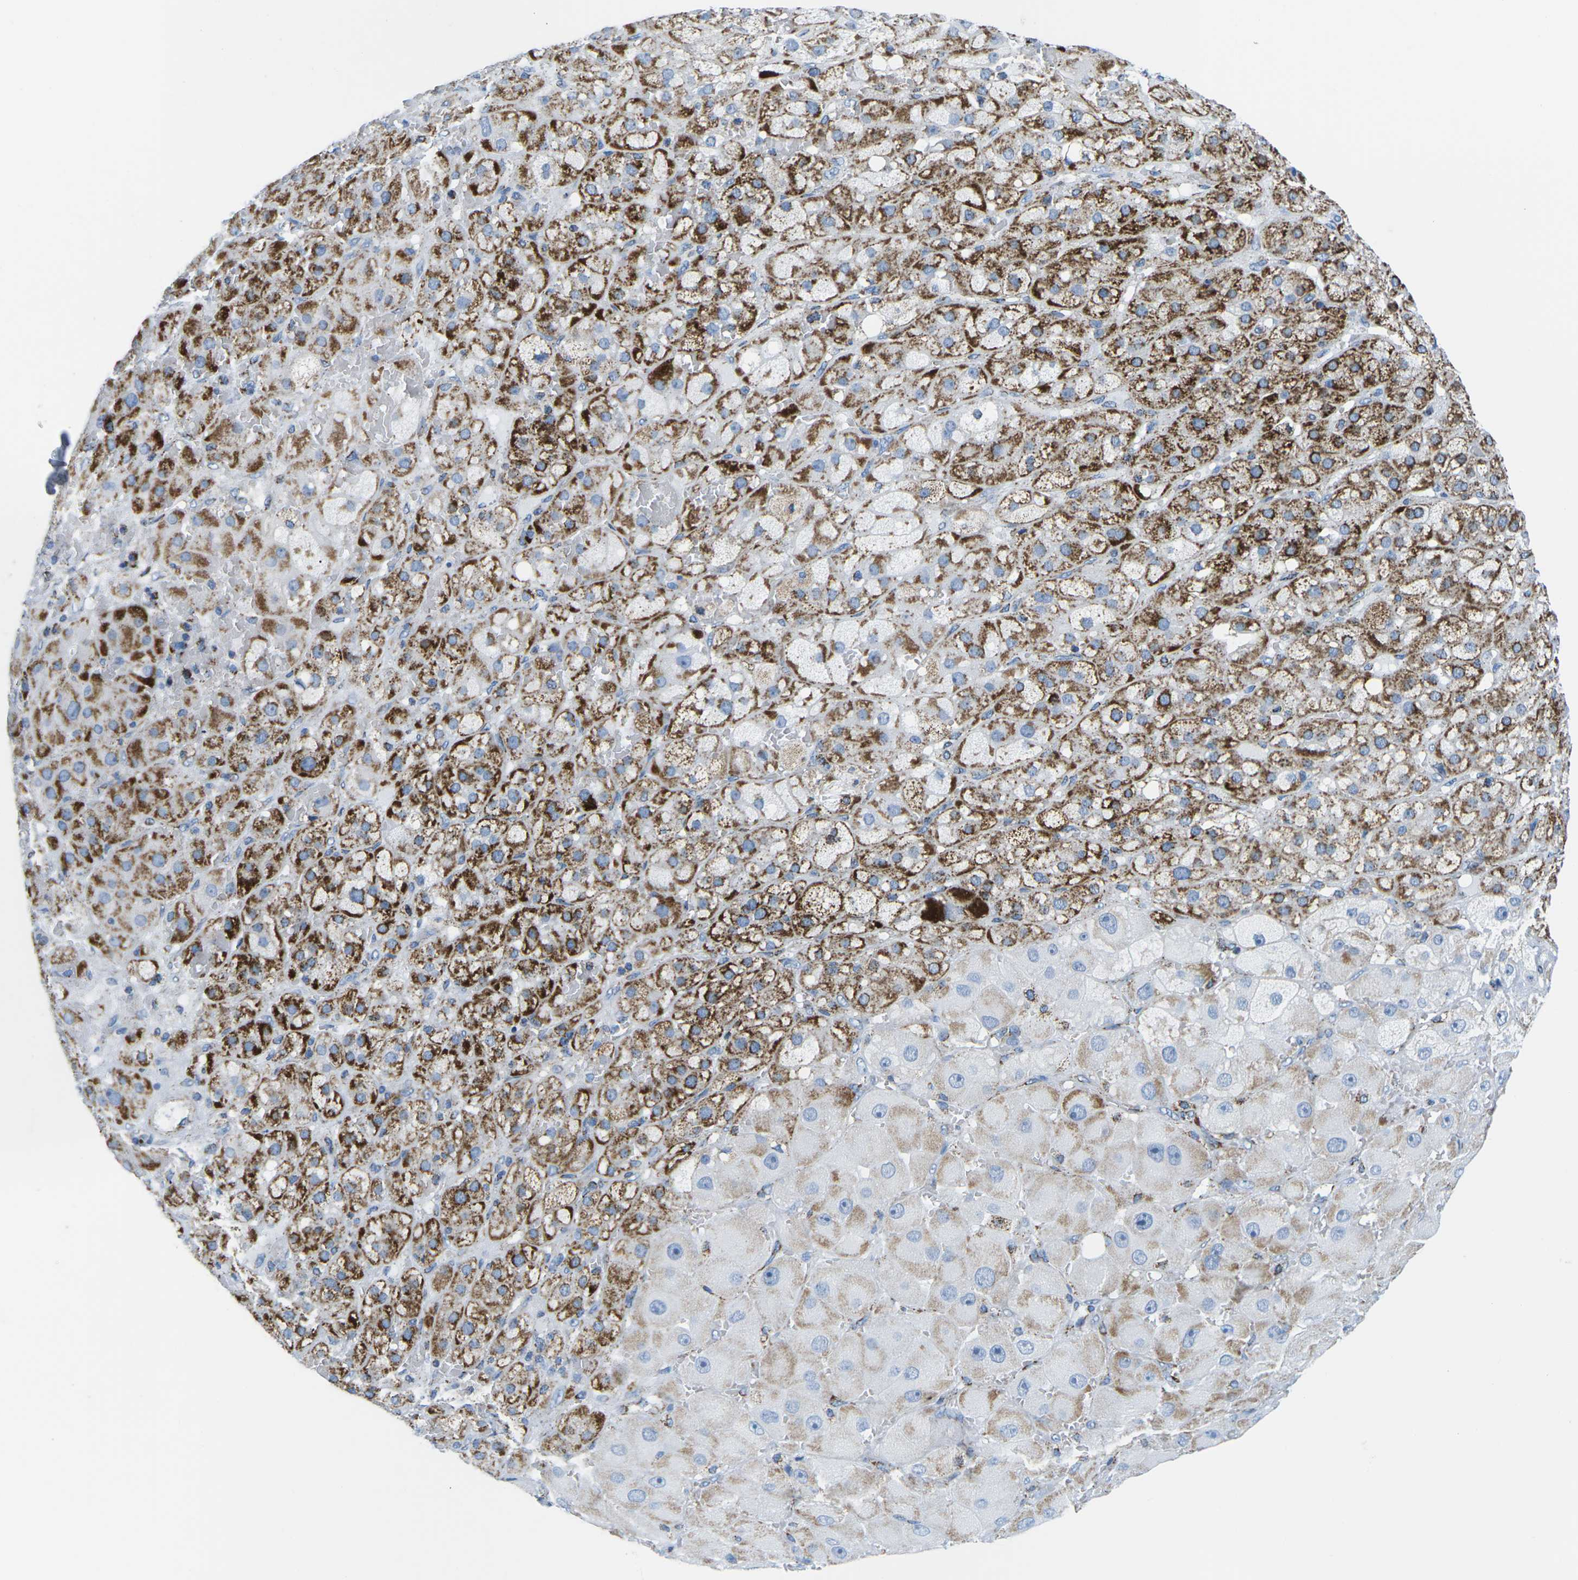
{"staining": {"intensity": "strong", "quantity": ">75%", "location": "cytoplasmic/membranous"}, "tissue": "adrenal gland", "cell_type": "Glandular cells", "image_type": "normal", "snomed": [{"axis": "morphology", "description": "Normal tissue, NOS"}, {"axis": "topography", "description": "Adrenal gland"}], "caption": "Adrenal gland stained with IHC displays strong cytoplasmic/membranous expression in approximately >75% of glandular cells.", "gene": "COX6C", "patient": {"sex": "female", "age": 47}}